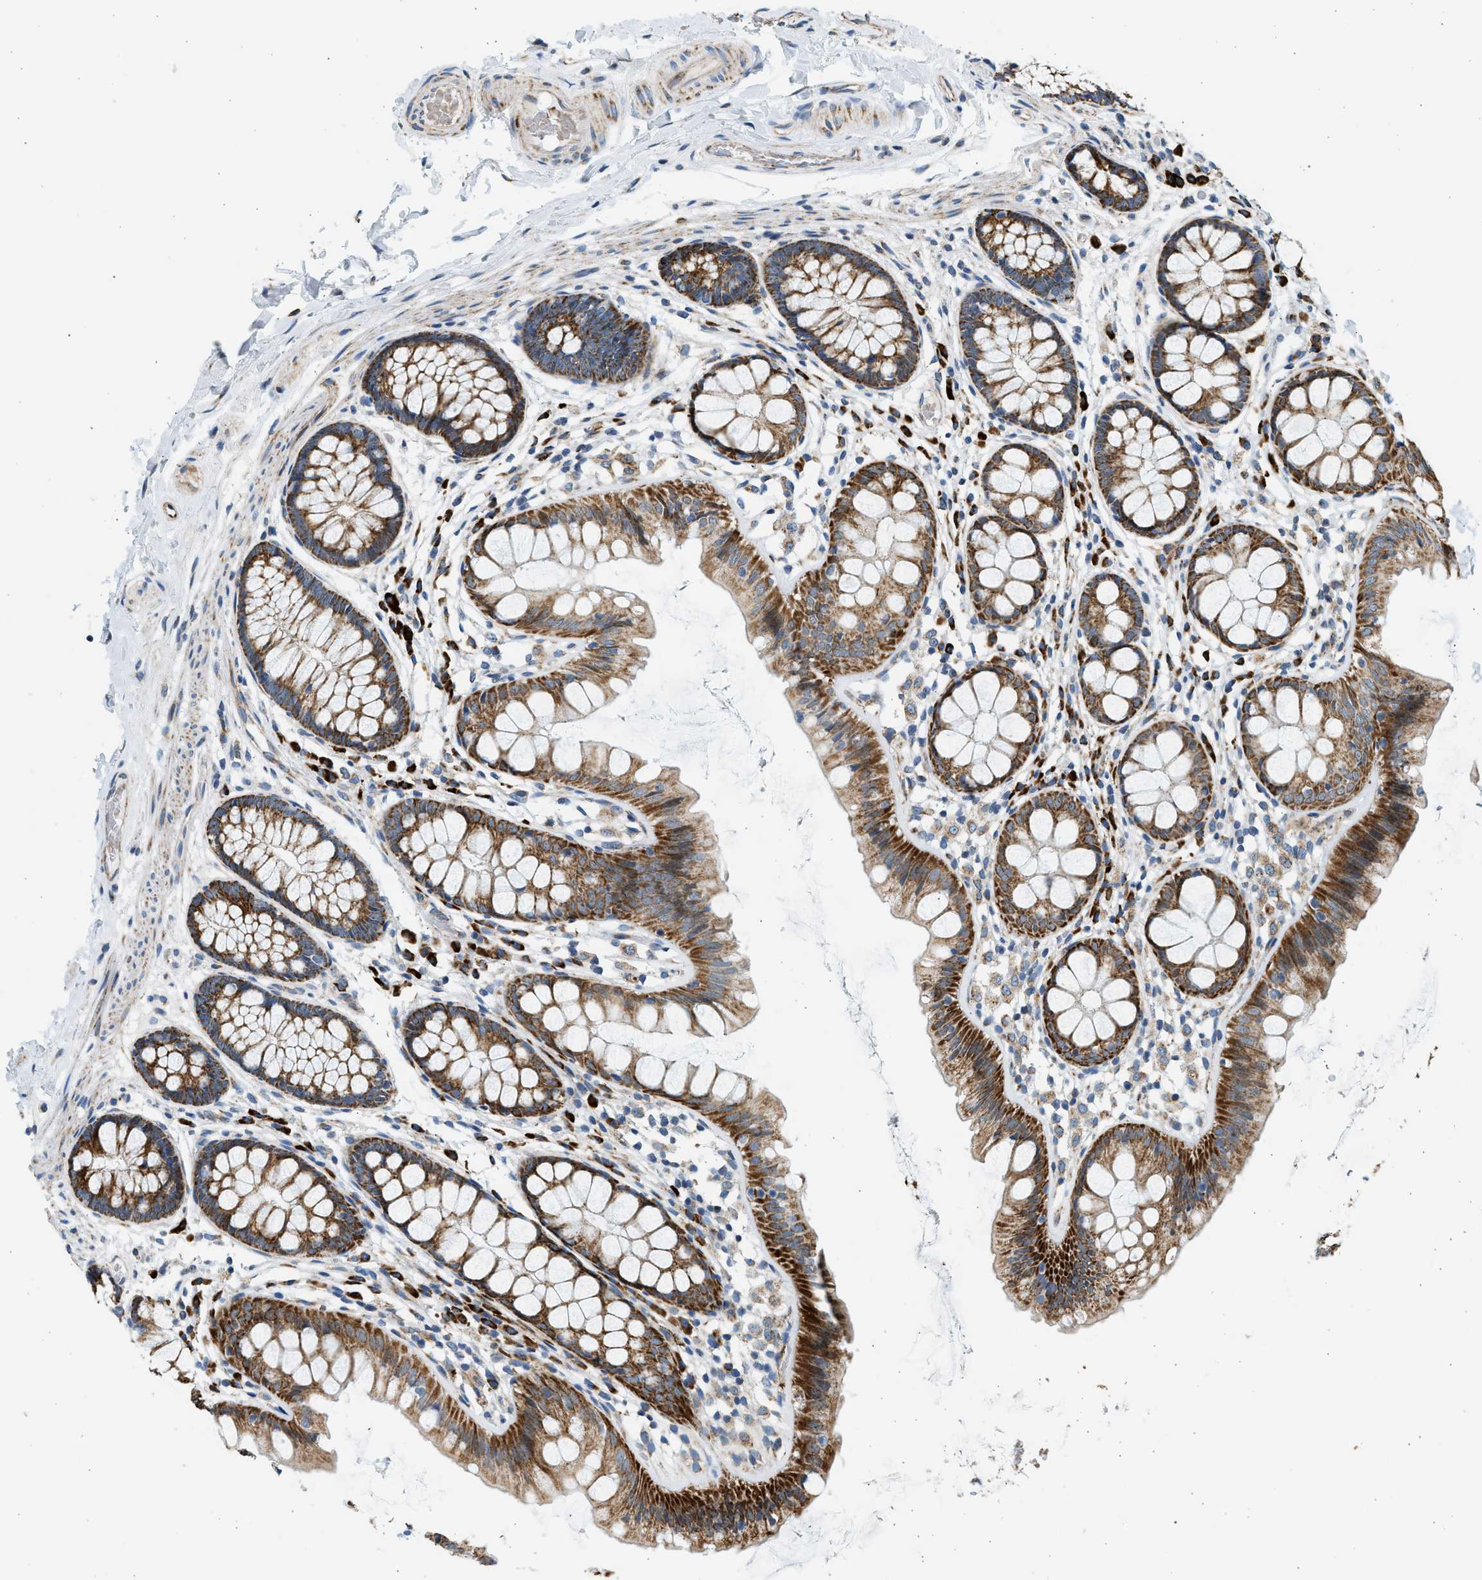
{"staining": {"intensity": "moderate", "quantity": ">75%", "location": "cytoplasmic/membranous"}, "tissue": "colon", "cell_type": "Endothelial cells", "image_type": "normal", "snomed": [{"axis": "morphology", "description": "Normal tissue, NOS"}, {"axis": "topography", "description": "Colon"}], "caption": "Protein analysis of unremarkable colon displays moderate cytoplasmic/membranous expression in approximately >75% of endothelial cells. The staining was performed using DAB to visualize the protein expression in brown, while the nuclei were stained in blue with hematoxylin (Magnification: 20x).", "gene": "KCNMB3", "patient": {"sex": "female", "age": 56}}